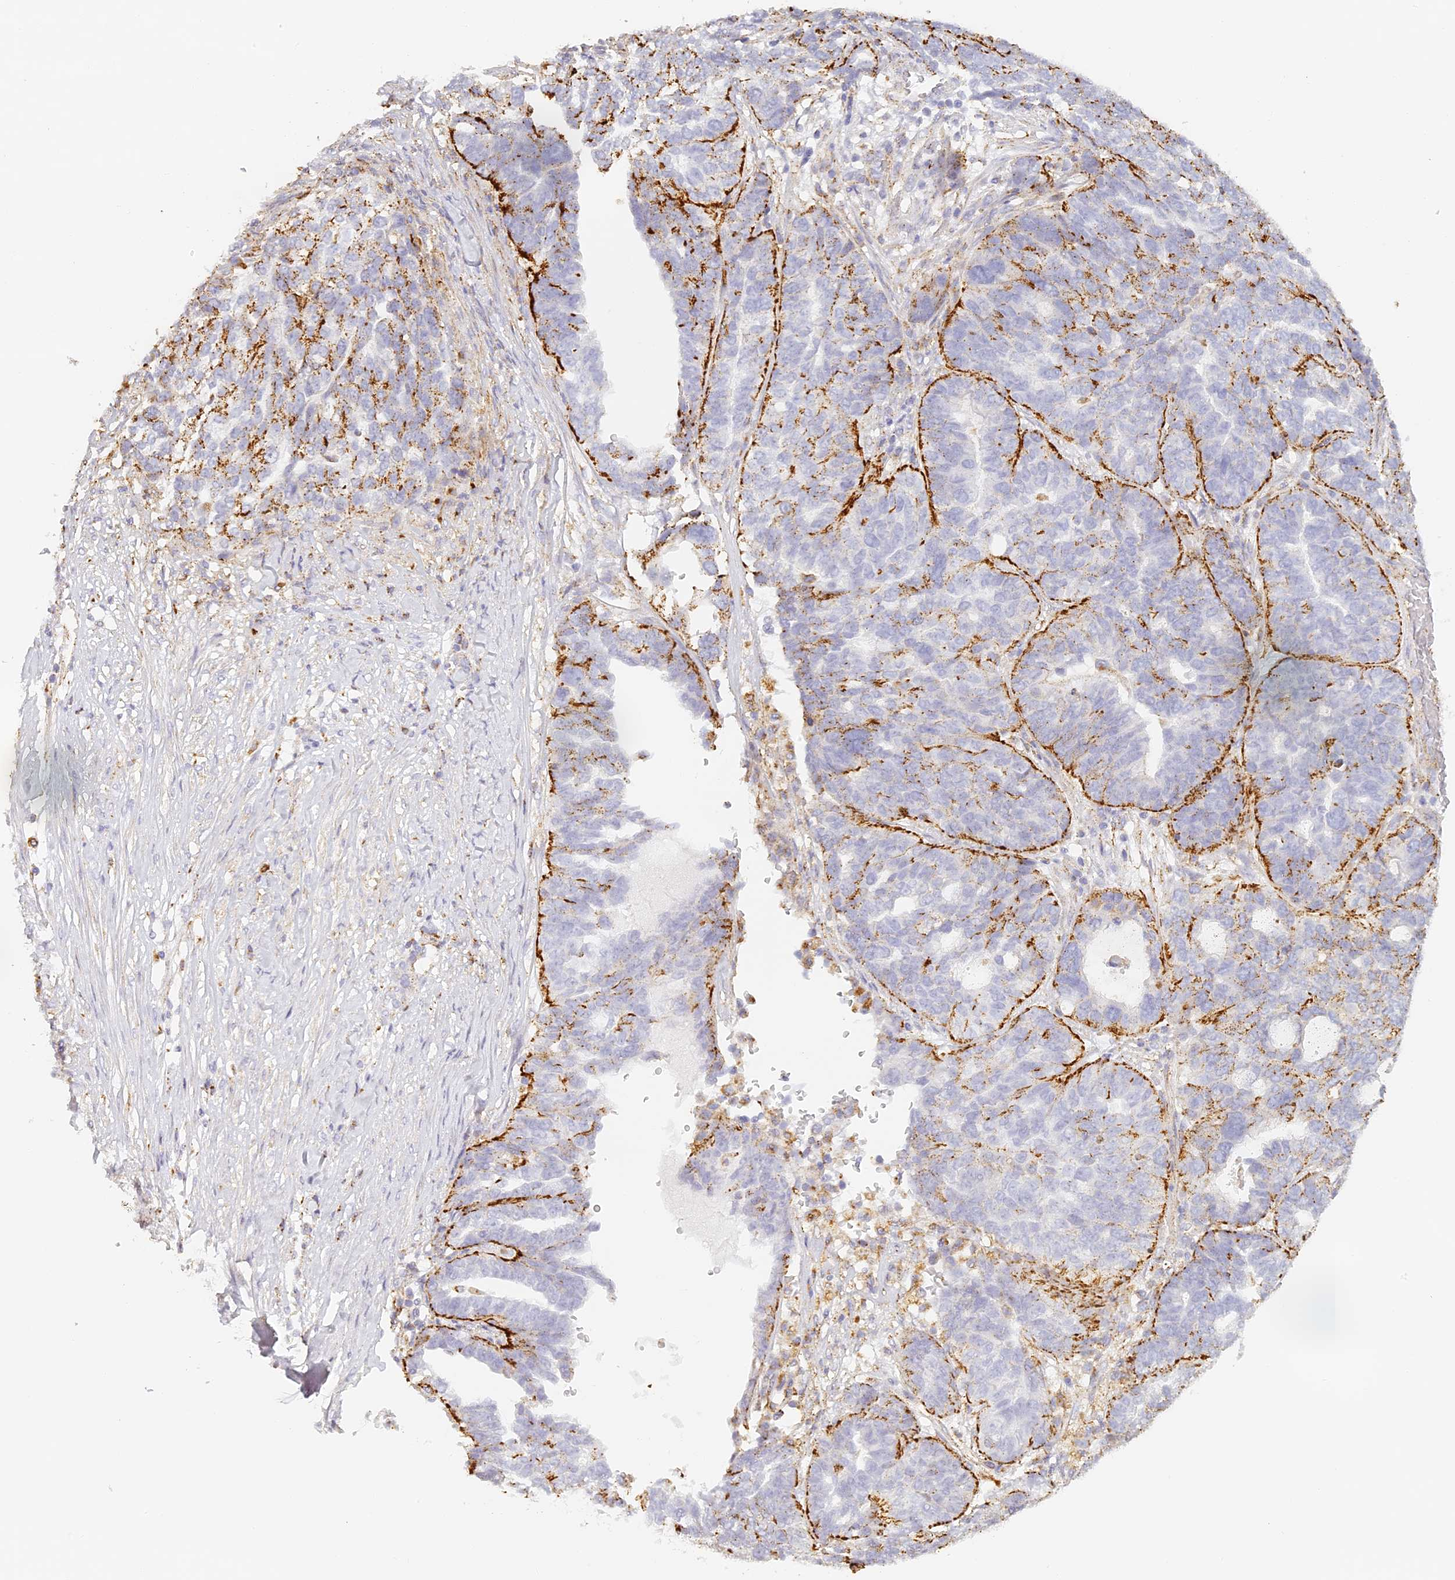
{"staining": {"intensity": "moderate", "quantity": "<25%", "location": "cytoplasmic/membranous"}, "tissue": "ovarian cancer", "cell_type": "Tumor cells", "image_type": "cancer", "snomed": [{"axis": "morphology", "description": "Cystadenocarcinoma, serous, NOS"}, {"axis": "topography", "description": "Ovary"}], "caption": "This is an image of IHC staining of serous cystadenocarcinoma (ovarian), which shows moderate positivity in the cytoplasmic/membranous of tumor cells.", "gene": "LAMP2", "patient": {"sex": "female", "age": 59}}